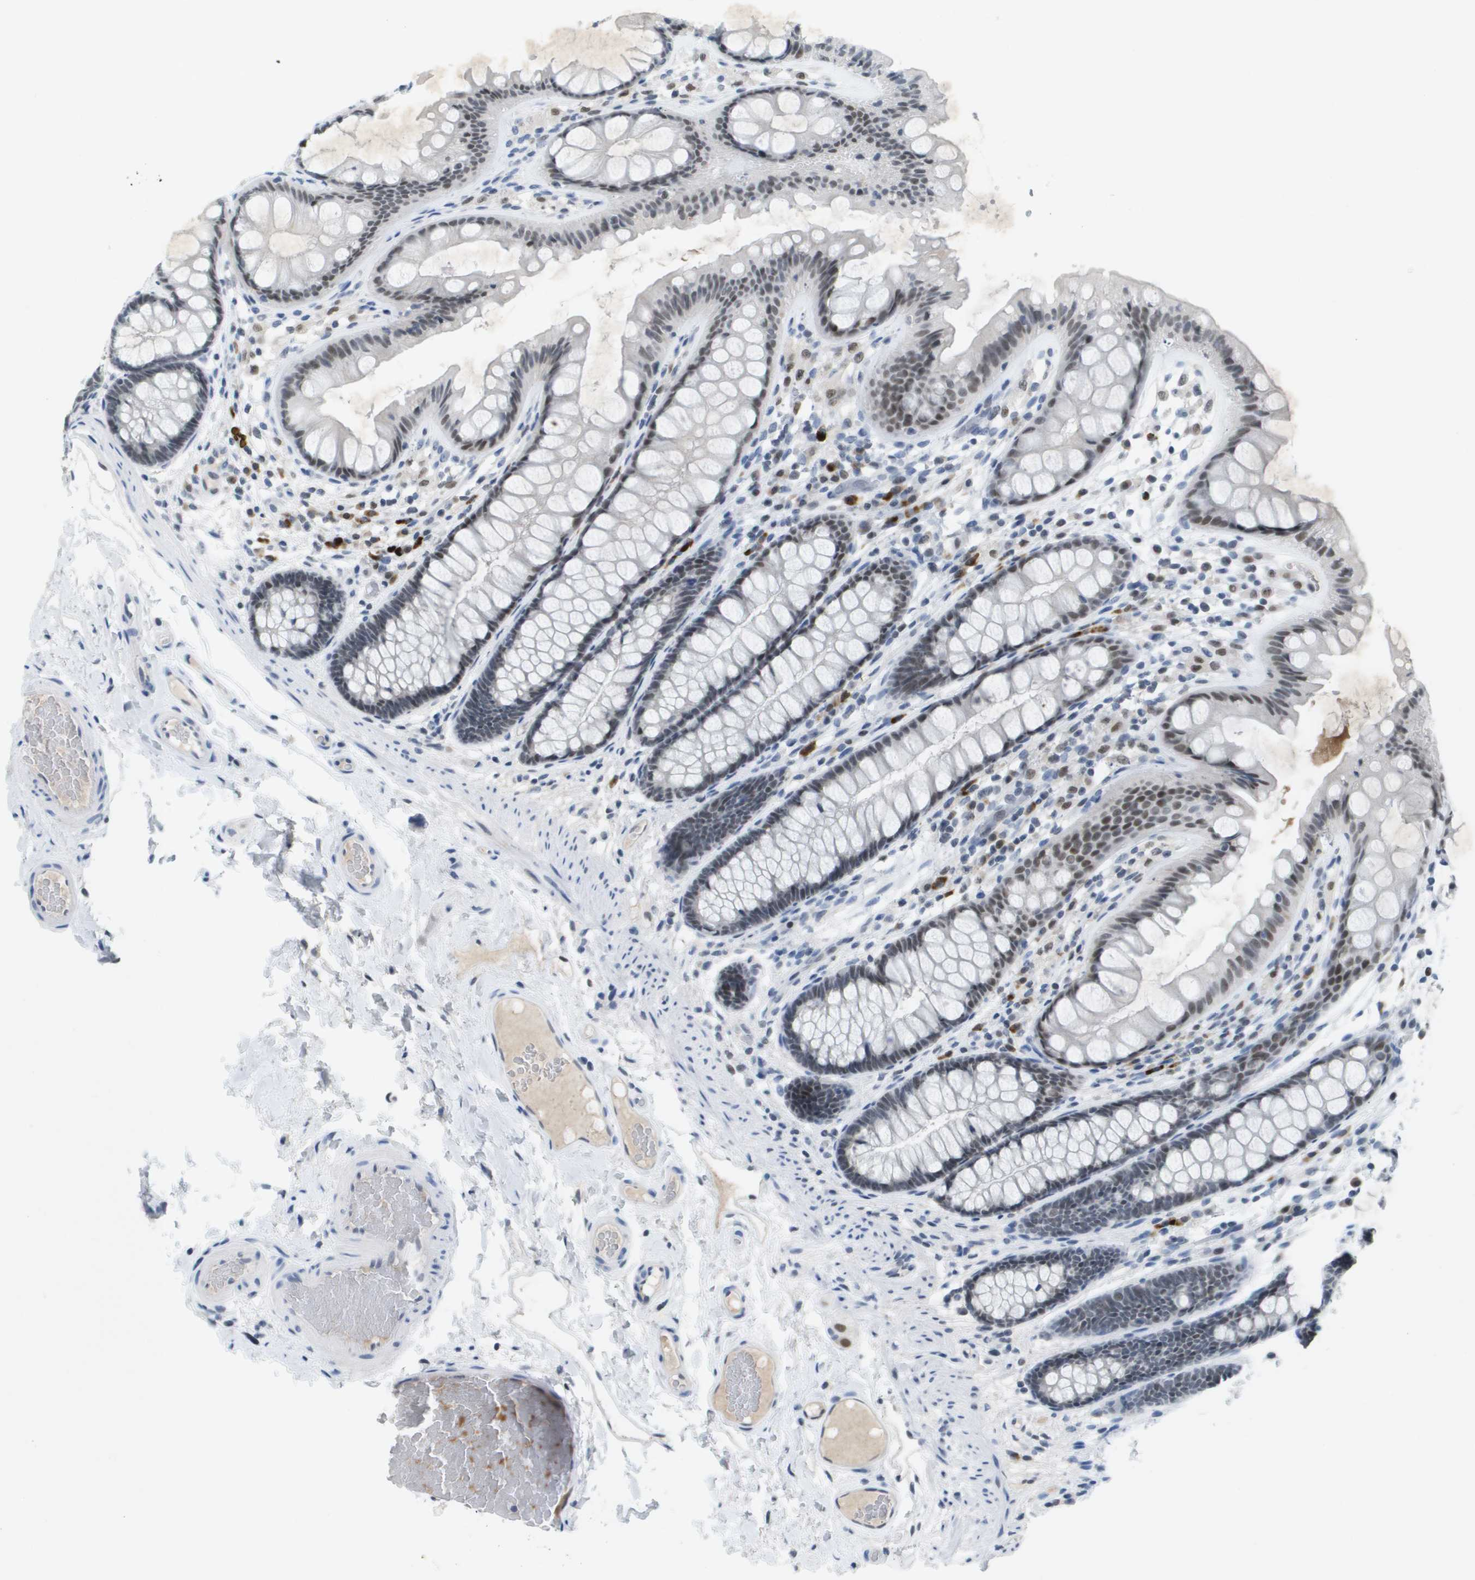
{"staining": {"intensity": "negative", "quantity": "none", "location": "none"}, "tissue": "colon", "cell_type": "Endothelial cells", "image_type": "normal", "snomed": [{"axis": "morphology", "description": "Normal tissue, NOS"}, {"axis": "topography", "description": "Colon"}], "caption": "The histopathology image displays no staining of endothelial cells in normal colon.", "gene": "TP53RK", "patient": {"sex": "female", "age": 56}}